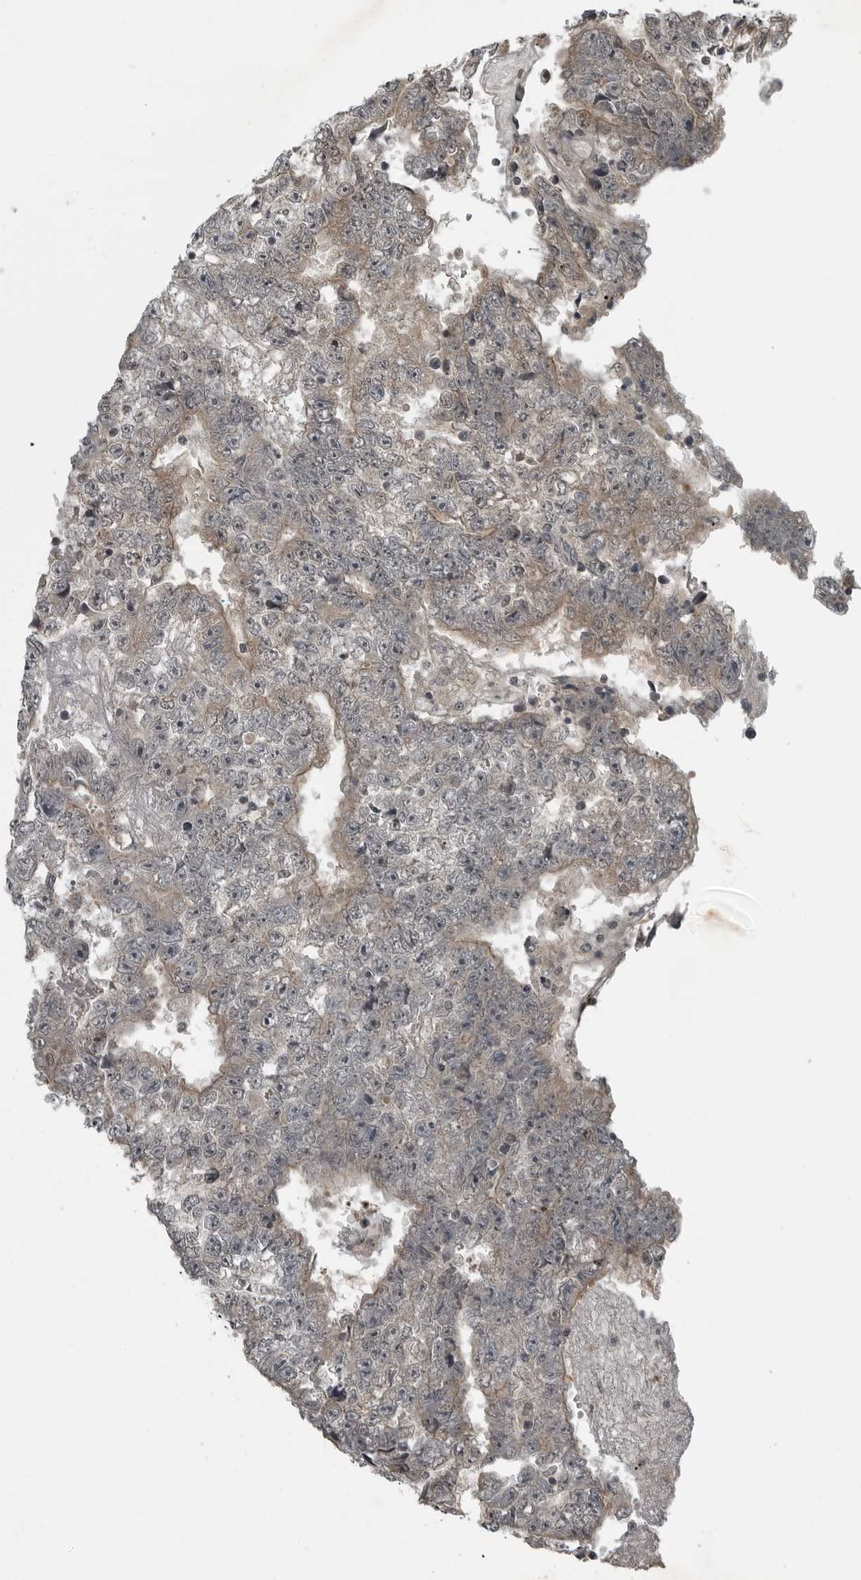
{"staining": {"intensity": "weak", "quantity": ">75%", "location": "cytoplasmic/membranous"}, "tissue": "testis cancer", "cell_type": "Tumor cells", "image_type": "cancer", "snomed": [{"axis": "morphology", "description": "Carcinoma, Embryonal, NOS"}, {"axis": "topography", "description": "Testis"}], "caption": "DAB immunohistochemical staining of testis cancer (embryonal carcinoma) shows weak cytoplasmic/membranous protein staining in about >75% of tumor cells. (DAB (3,3'-diaminobenzidine) = brown stain, brightfield microscopy at high magnification).", "gene": "GAK", "patient": {"sex": "male", "age": 25}}